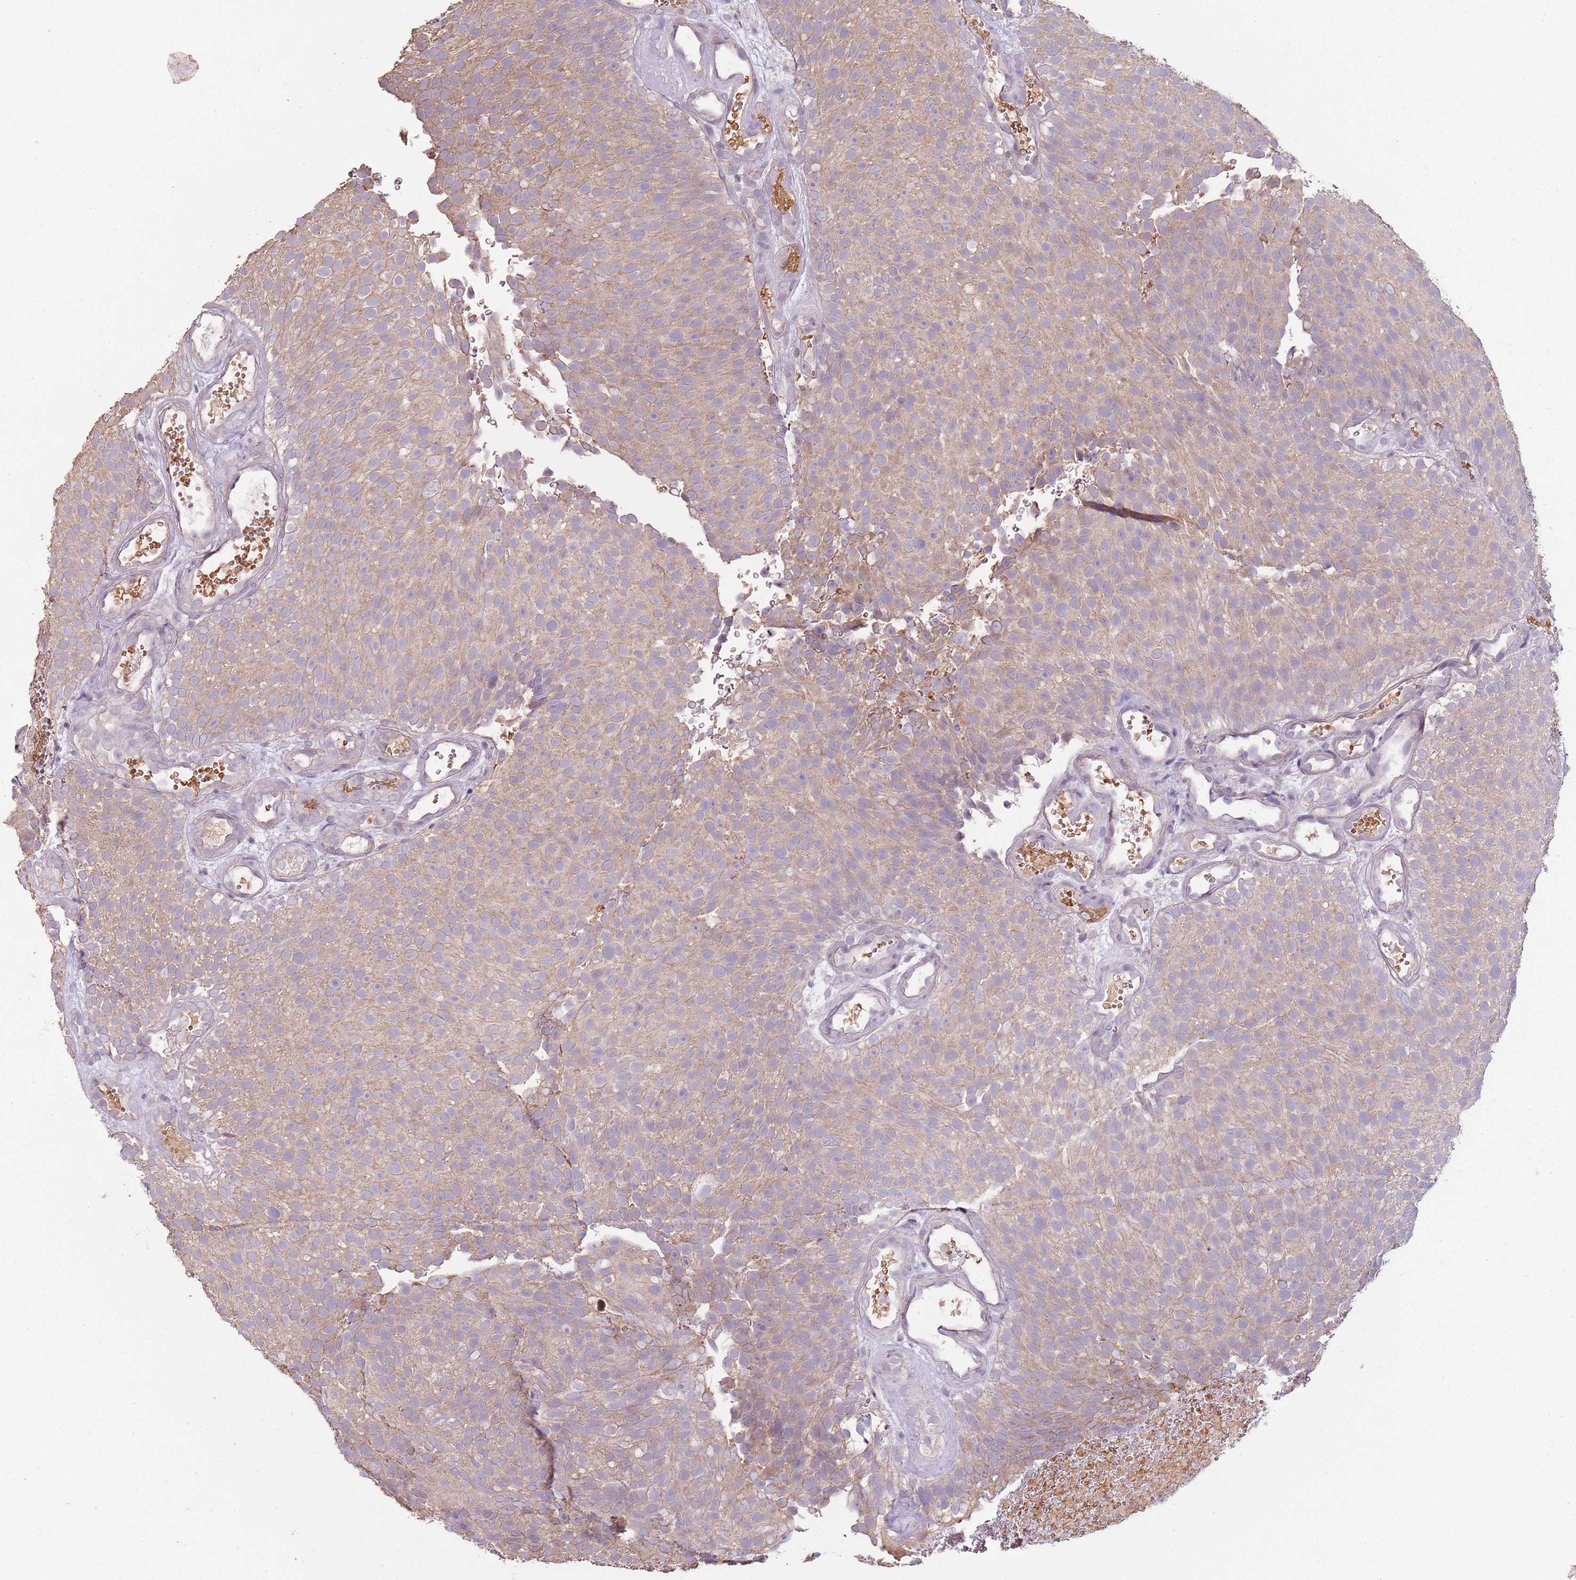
{"staining": {"intensity": "weak", "quantity": ">75%", "location": "cytoplasmic/membranous"}, "tissue": "urothelial cancer", "cell_type": "Tumor cells", "image_type": "cancer", "snomed": [{"axis": "morphology", "description": "Urothelial carcinoma, Low grade"}, {"axis": "topography", "description": "Urinary bladder"}], "caption": "A photomicrograph of human urothelial cancer stained for a protein displays weak cytoplasmic/membranous brown staining in tumor cells. (Stains: DAB in brown, nuclei in blue, Microscopy: brightfield microscopy at high magnification).", "gene": "TEKT4", "patient": {"sex": "male", "age": 78}}